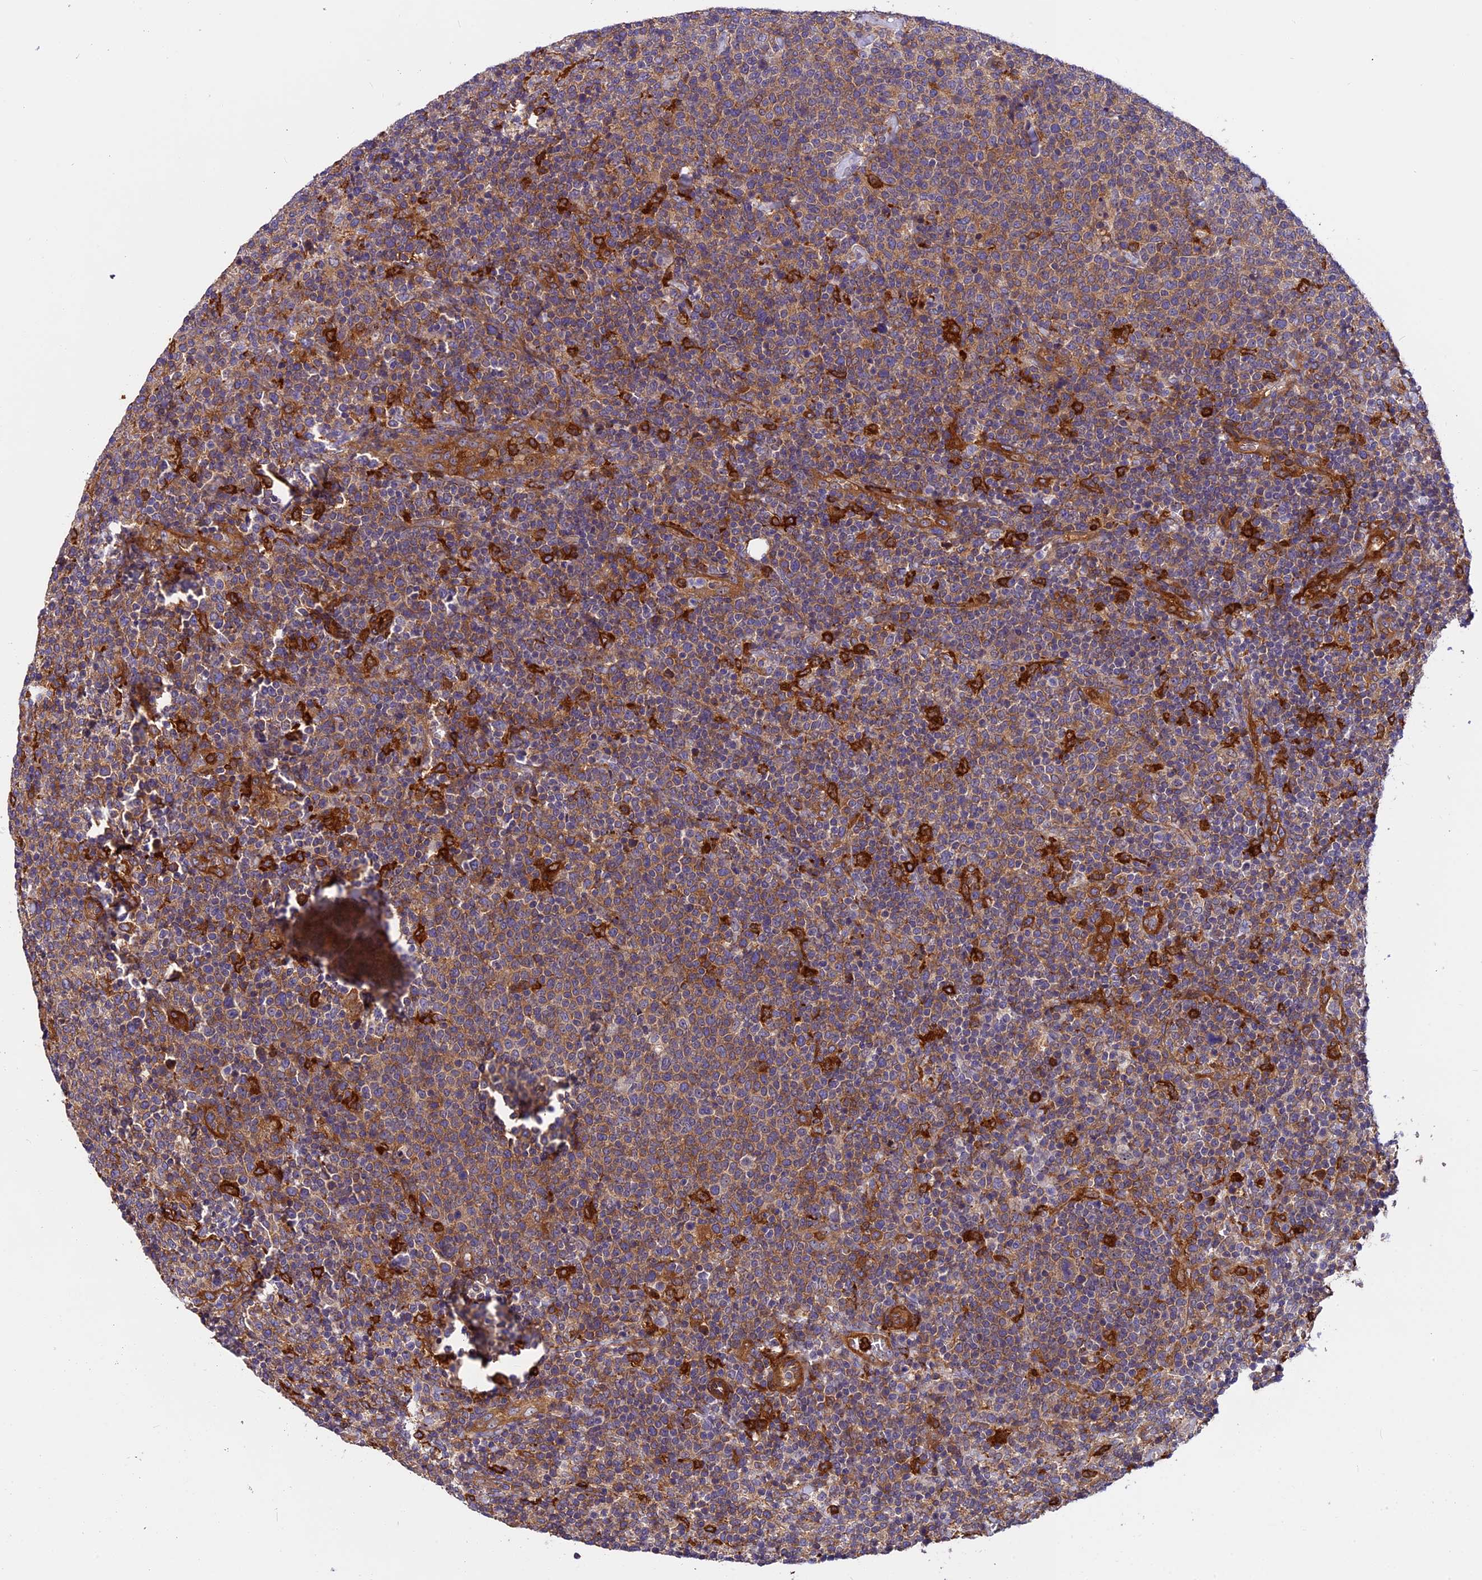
{"staining": {"intensity": "moderate", "quantity": ">75%", "location": "cytoplasmic/membranous"}, "tissue": "lymphoma", "cell_type": "Tumor cells", "image_type": "cancer", "snomed": [{"axis": "morphology", "description": "Malignant lymphoma, non-Hodgkin's type, High grade"}, {"axis": "topography", "description": "Lymph node"}], "caption": "Immunohistochemical staining of human lymphoma displays medium levels of moderate cytoplasmic/membranous protein staining in about >75% of tumor cells. (IHC, brightfield microscopy, high magnification).", "gene": "EHBP1L1", "patient": {"sex": "male", "age": 61}}